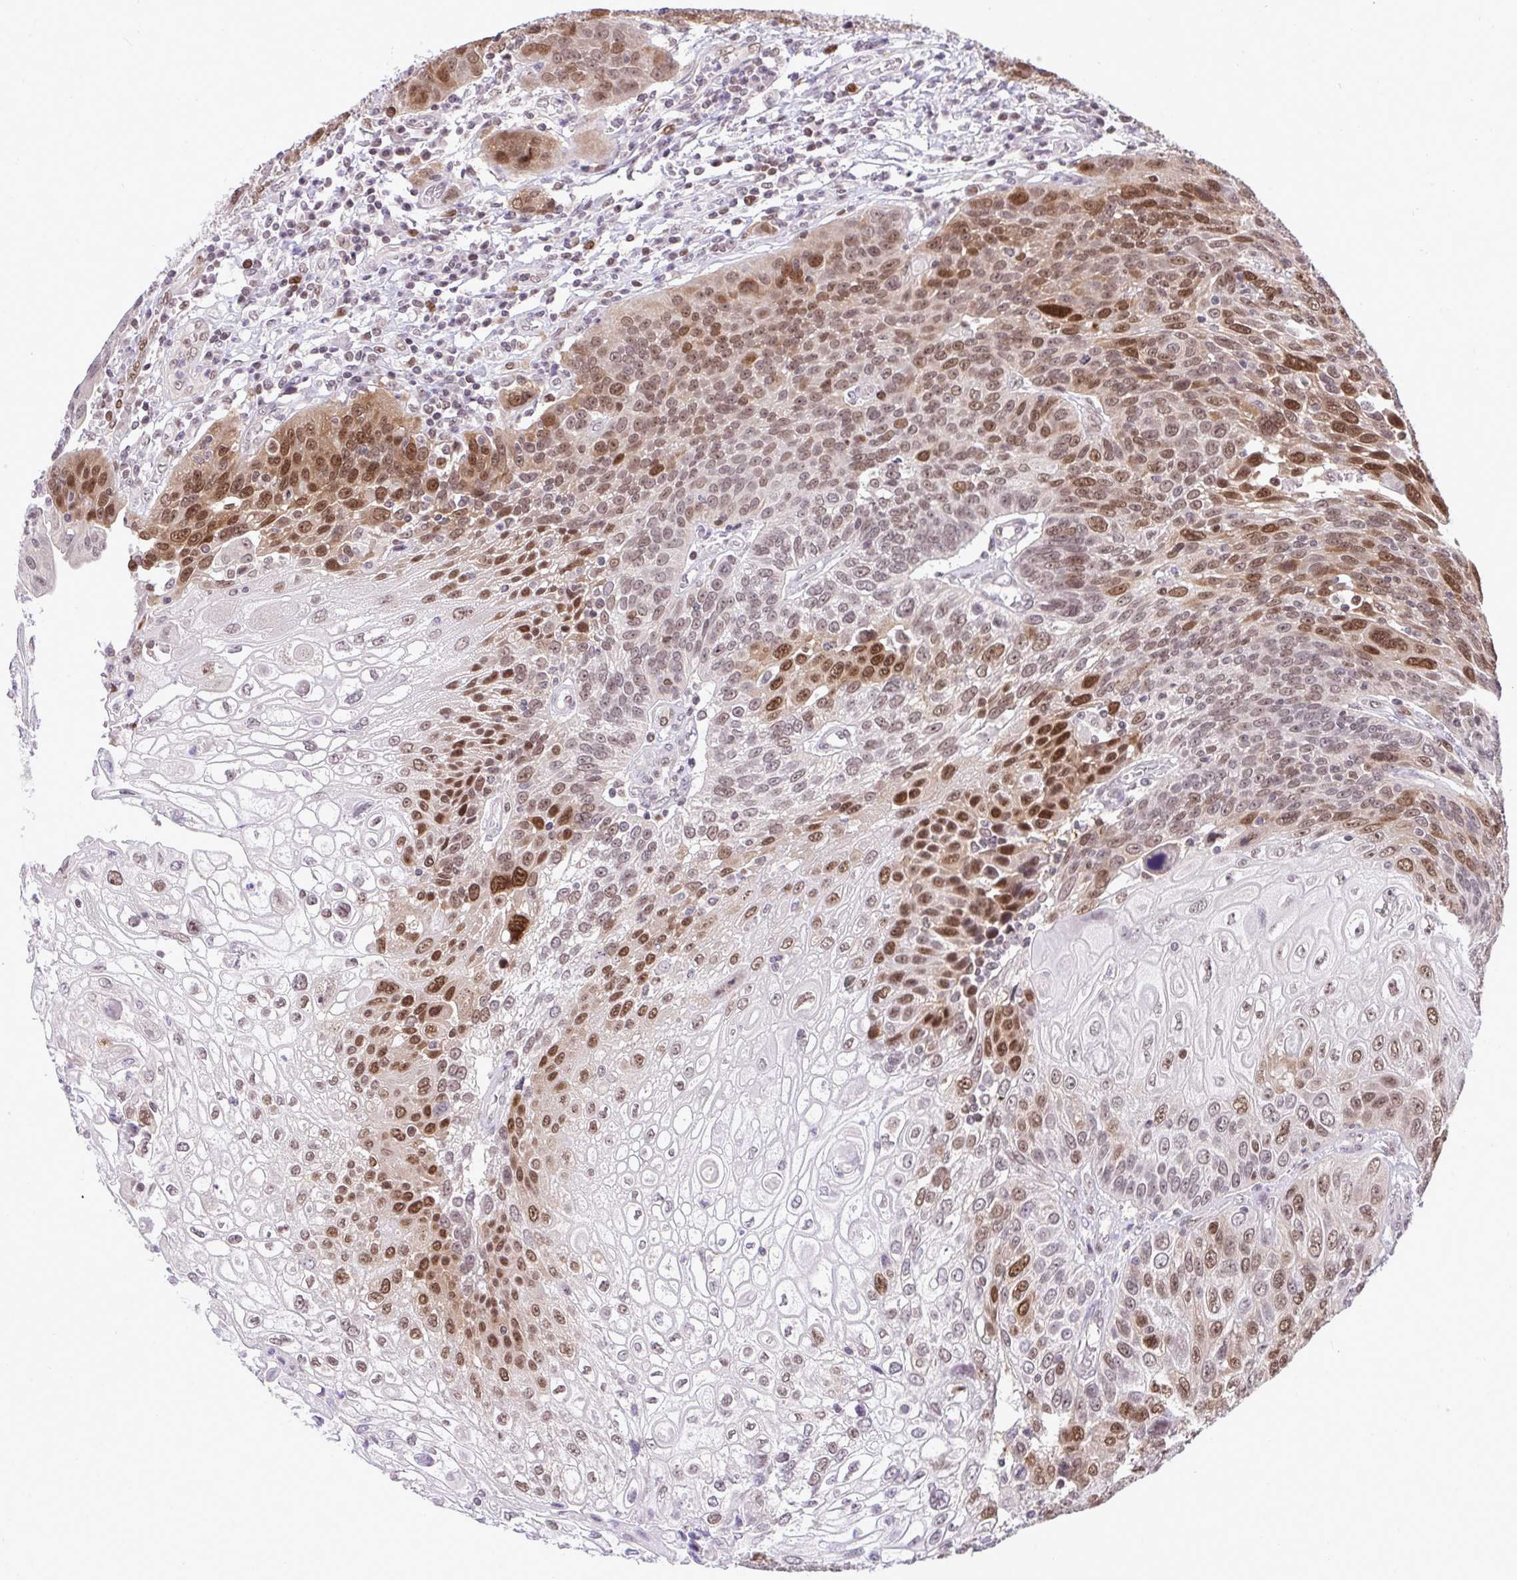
{"staining": {"intensity": "moderate", "quantity": "25%-75%", "location": "nuclear"}, "tissue": "urothelial cancer", "cell_type": "Tumor cells", "image_type": "cancer", "snomed": [{"axis": "morphology", "description": "Urothelial carcinoma, High grade"}, {"axis": "topography", "description": "Urinary bladder"}], "caption": "Immunohistochemistry (IHC) staining of high-grade urothelial carcinoma, which shows medium levels of moderate nuclear staining in approximately 25%-75% of tumor cells indicating moderate nuclear protein positivity. The staining was performed using DAB (brown) for protein detection and nuclei were counterstained in hematoxylin (blue).", "gene": "RFC4", "patient": {"sex": "female", "age": 70}}